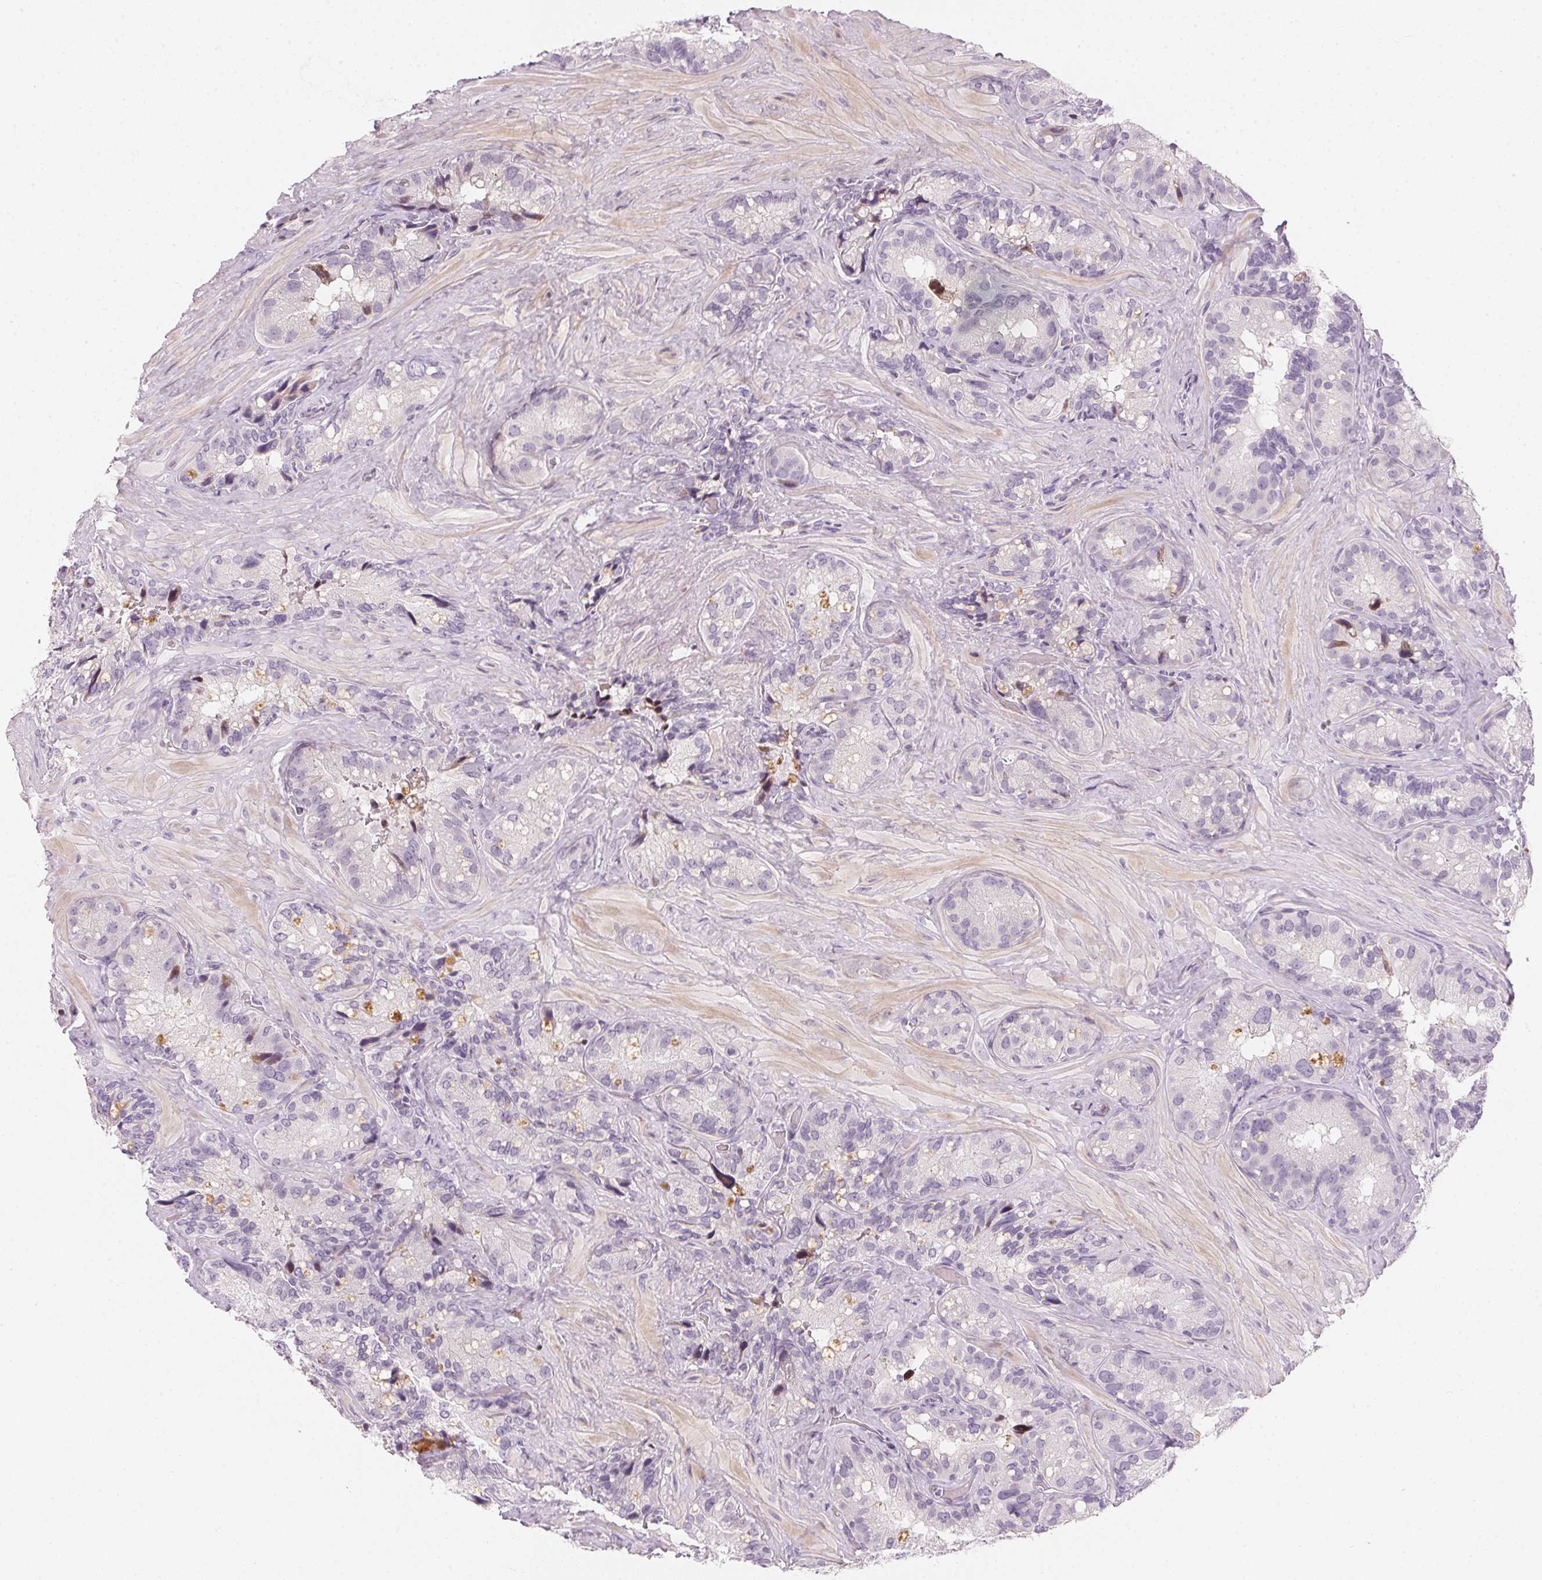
{"staining": {"intensity": "moderate", "quantity": "<25%", "location": "cytoplasmic/membranous"}, "tissue": "seminal vesicle", "cell_type": "Glandular cells", "image_type": "normal", "snomed": [{"axis": "morphology", "description": "Normal tissue, NOS"}, {"axis": "topography", "description": "Seminal veicle"}], "caption": "Immunohistochemical staining of normal seminal vesicle reveals low levels of moderate cytoplasmic/membranous expression in about <25% of glandular cells.", "gene": "CHST4", "patient": {"sex": "male", "age": 60}}